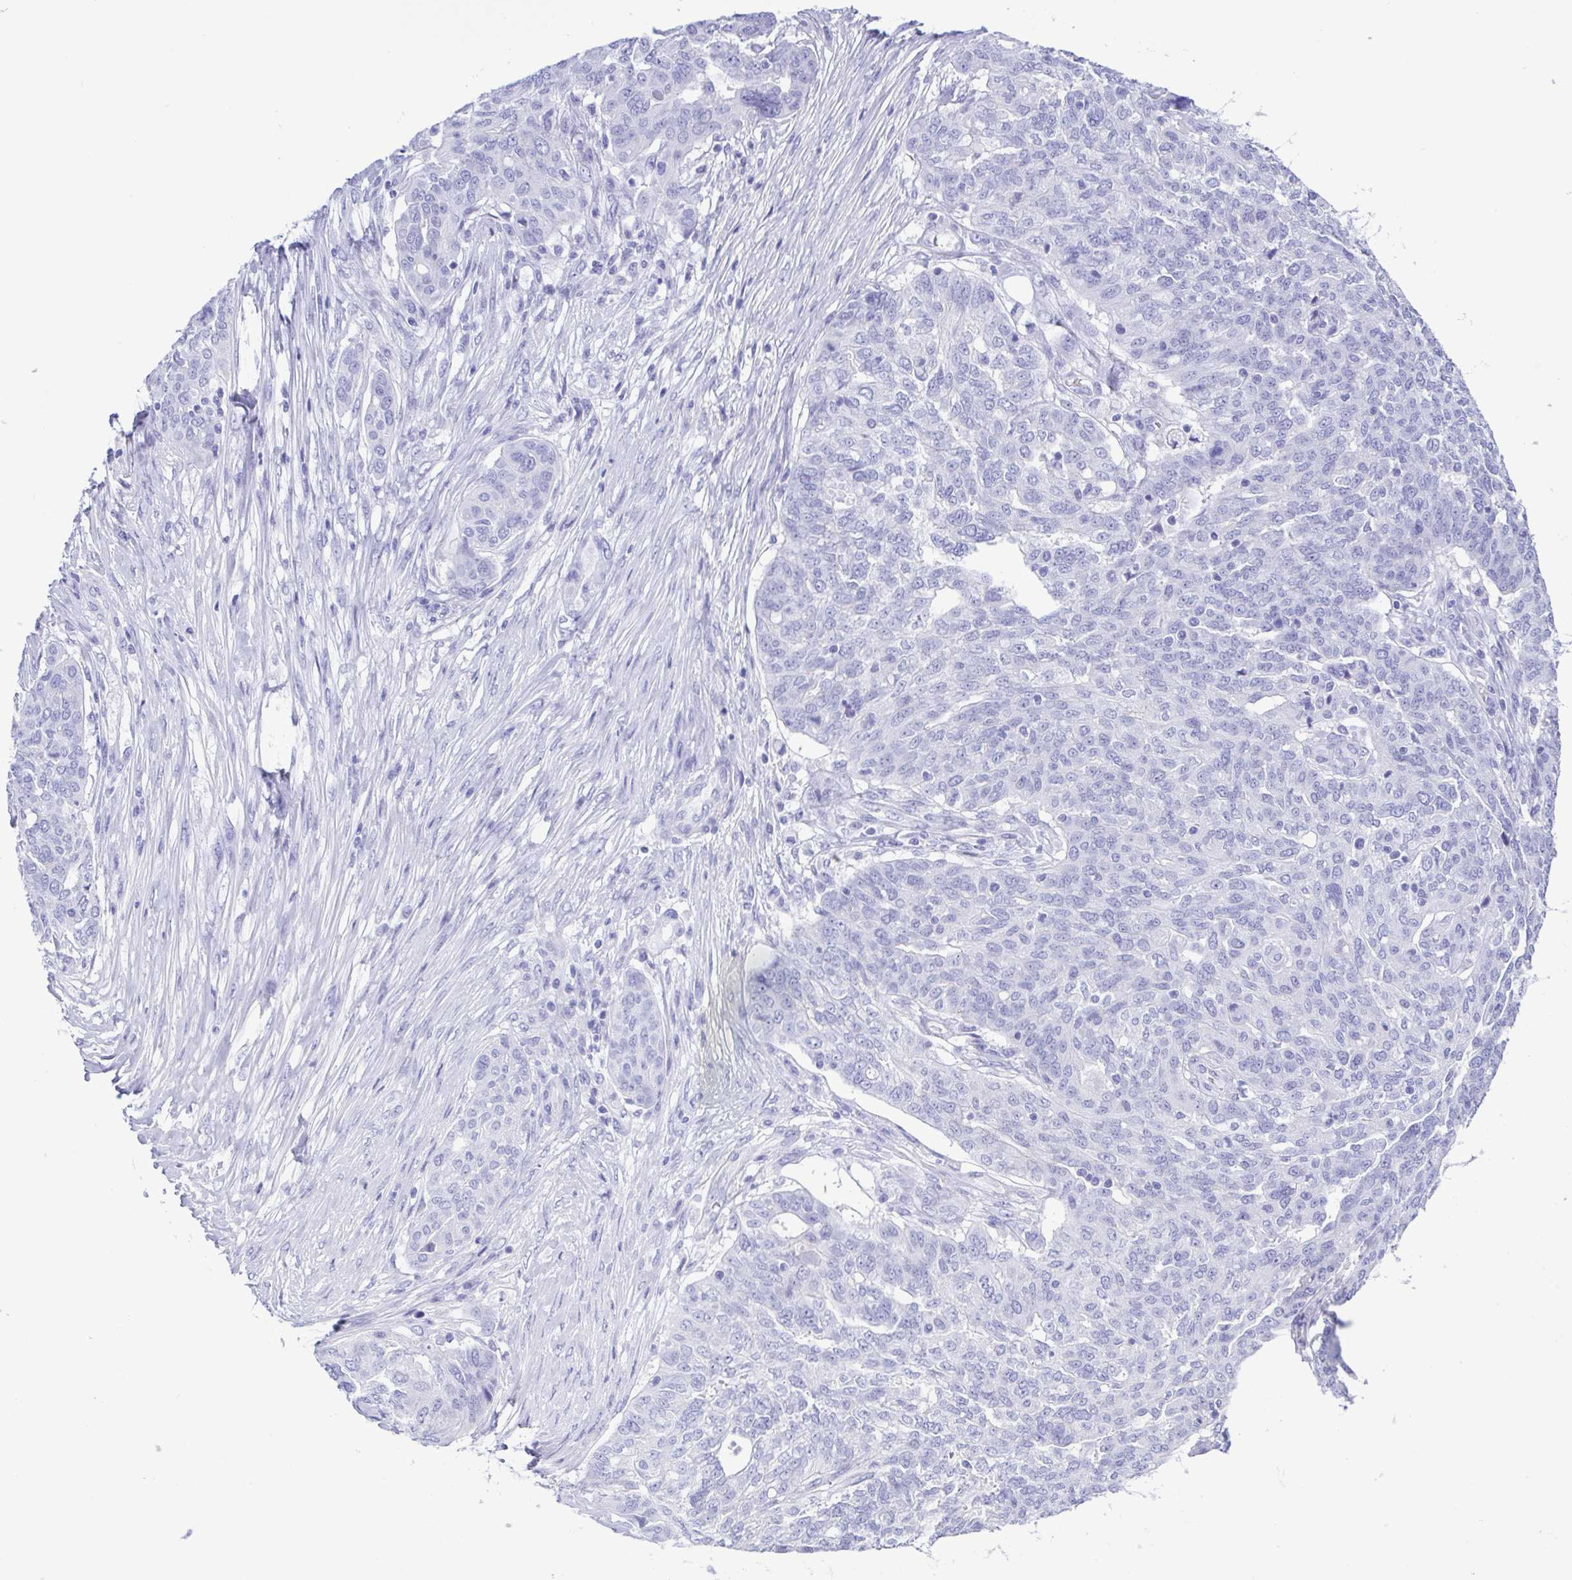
{"staining": {"intensity": "negative", "quantity": "none", "location": "none"}, "tissue": "ovarian cancer", "cell_type": "Tumor cells", "image_type": "cancer", "snomed": [{"axis": "morphology", "description": "Cystadenocarcinoma, serous, NOS"}, {"axis": "topography", "description": "Ovary"}], "caption": "Immunohistochemistry of ovarian cancer shows no positivity in tumor cells.", "gene": "TSPY2", "patient": {"sex": "female", "age": 67}}